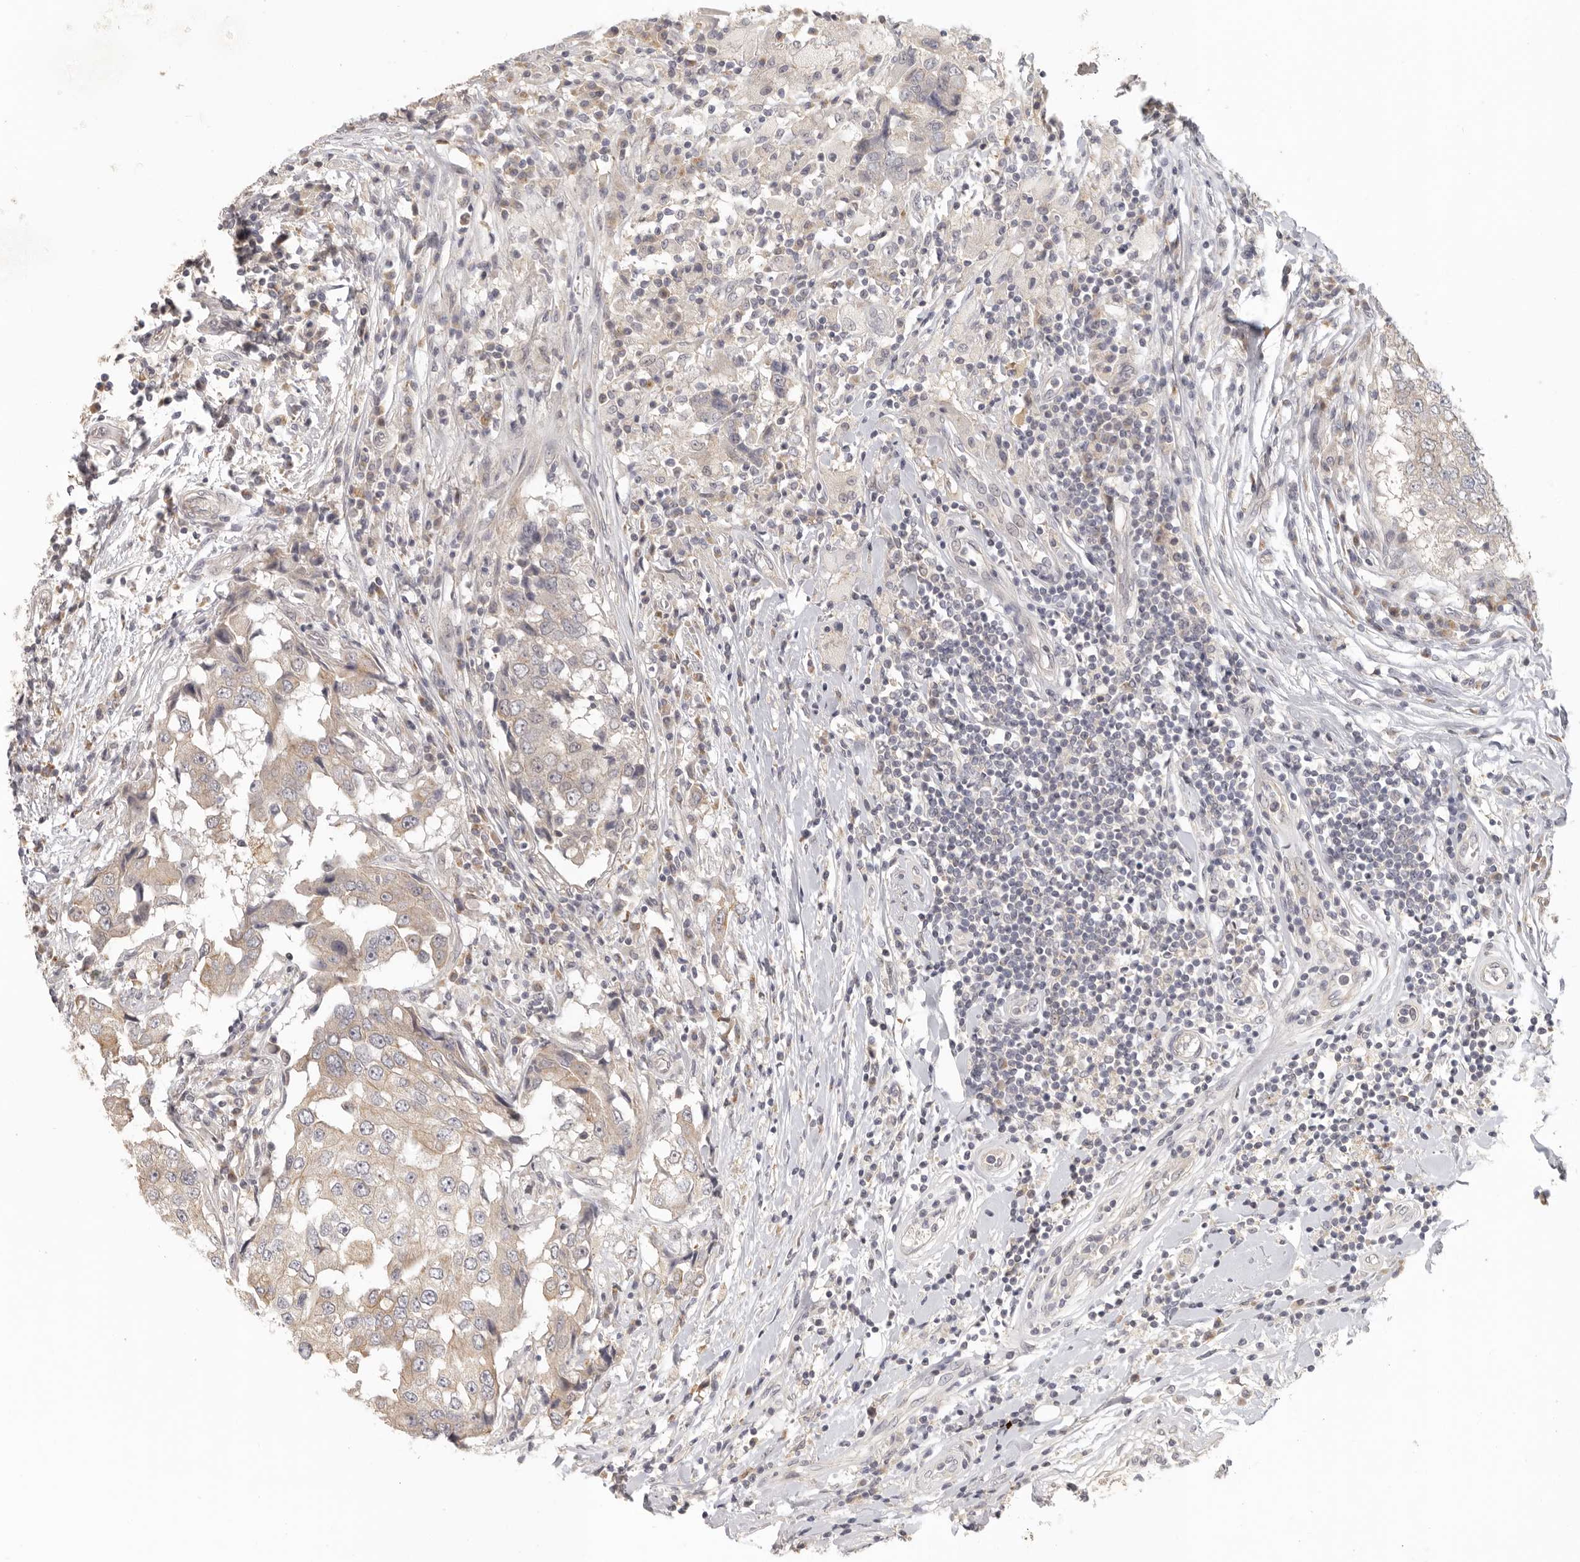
{"staining": {"intensity": "weak", "quantity": "<25%", "location": "cytoplasmic/membranous"}, "tissue": "breast cancer", "cell_type": "Tumor cells", "image_type": "cancer", "snomed": [{"axis": "morphology", "description": "Duct carcinoma"}, {"axis": "topography", "description": "Breast"}], "caption": "A histopathology image of breast cancer stained for a protein exhibits no brown staining in tumor cells.", "gene": "AHDC1", "patient": {"sex": "female", "age": 27}}